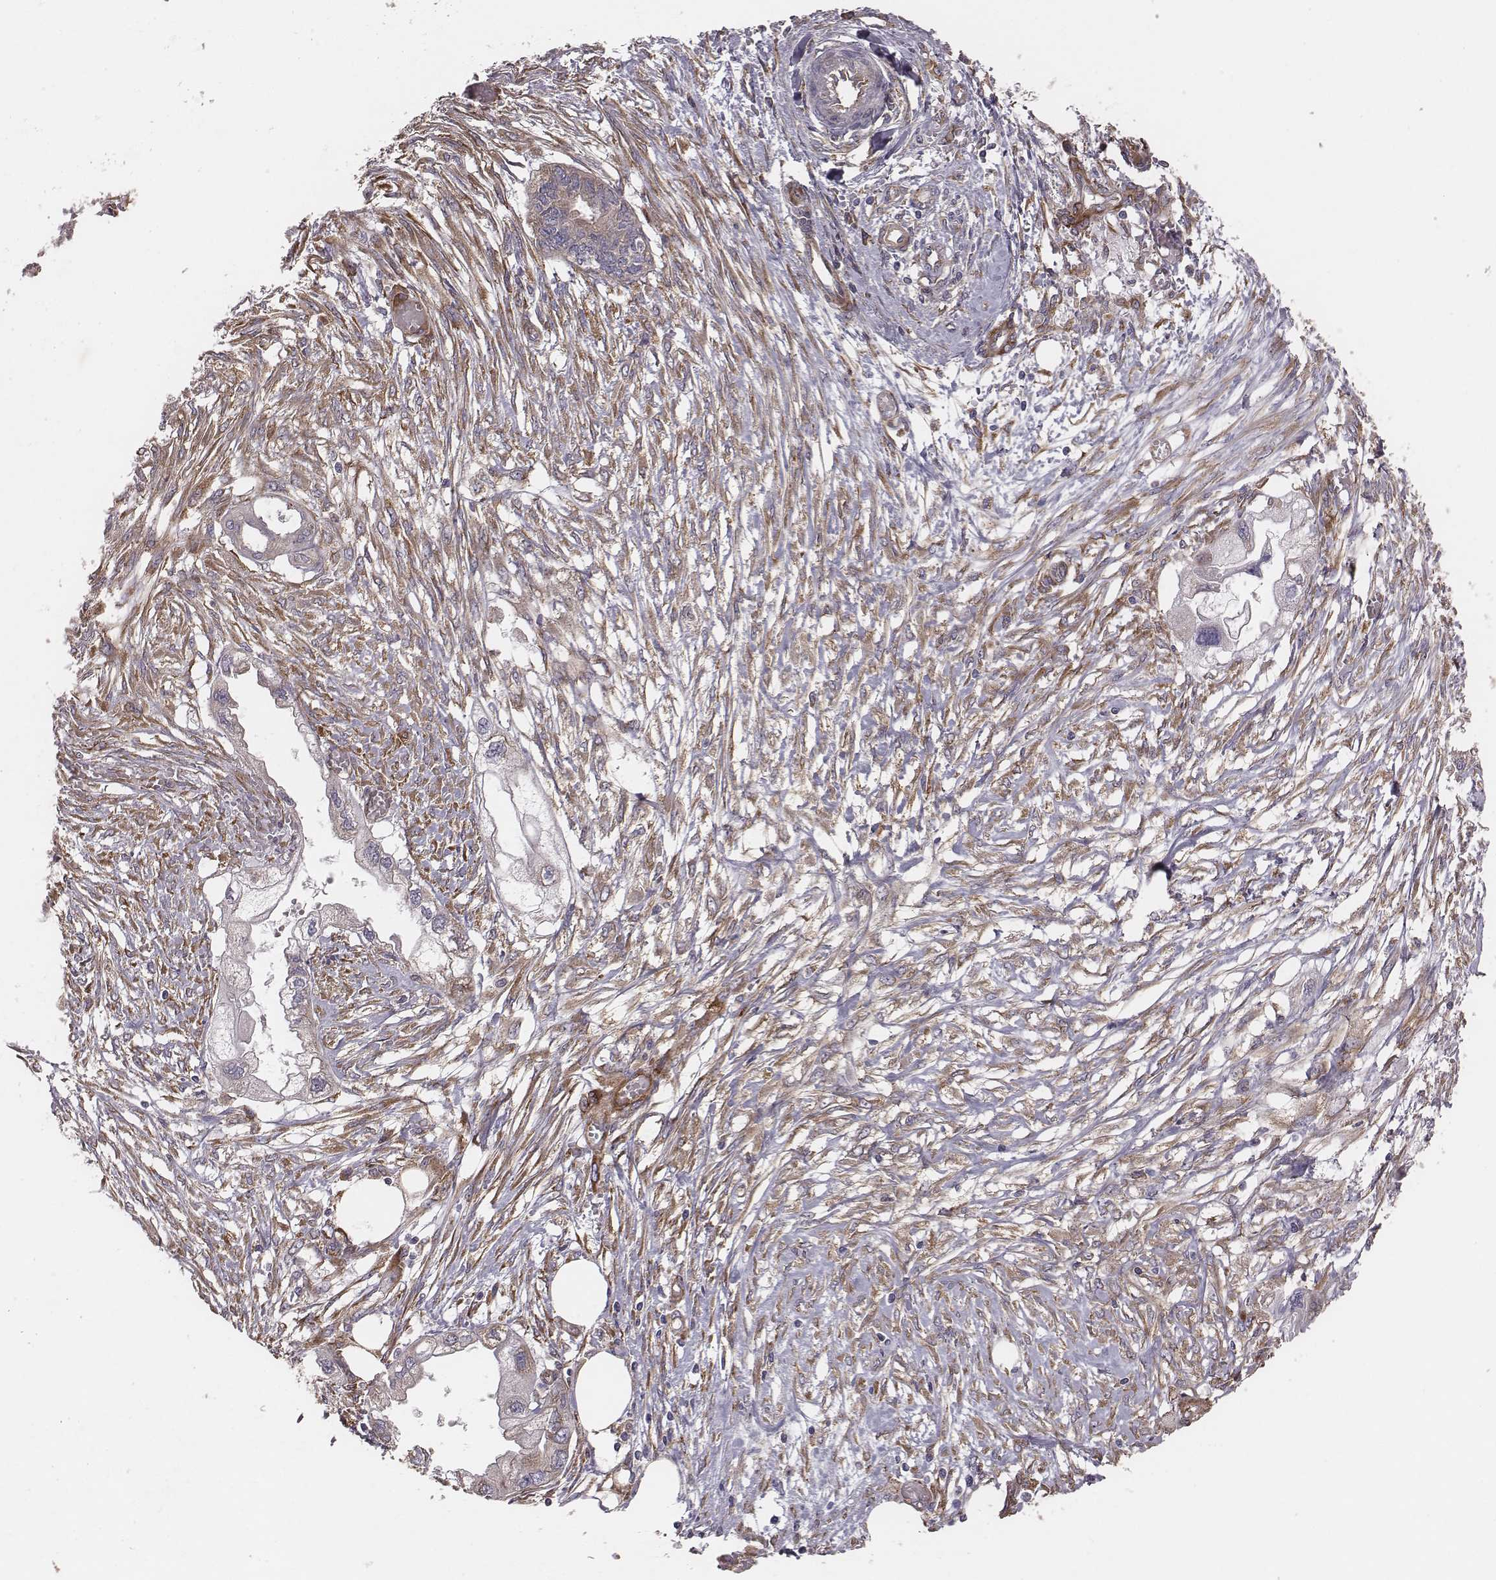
{"staining": {"intensity": "weak", "quantity": "<25%", "location": "cytoplasmic/membranous"}, "tissue": "endometrial cancer", "cell_type": "Tumor cells", "image_type": "cancer", "snomed": [{"axis": "morphology", "description": "Adenocarcinoma, NOS"}, {"axis": "morphology", "description": "Adenocarcinoma, metastatic, NOS"}, {"axis": "topography", "description": "Adipose tissue"}, {"axis": "topography", "description": "Endometrium"}], "caption": "IHC of endometrial cancer exhibits no staining in tumor cells. (Immunohistochemistry (ihc), brightfield microscopy, high magnification).", "gene": "TXLNA", "patient": {"sex": "female", "age": 67}}